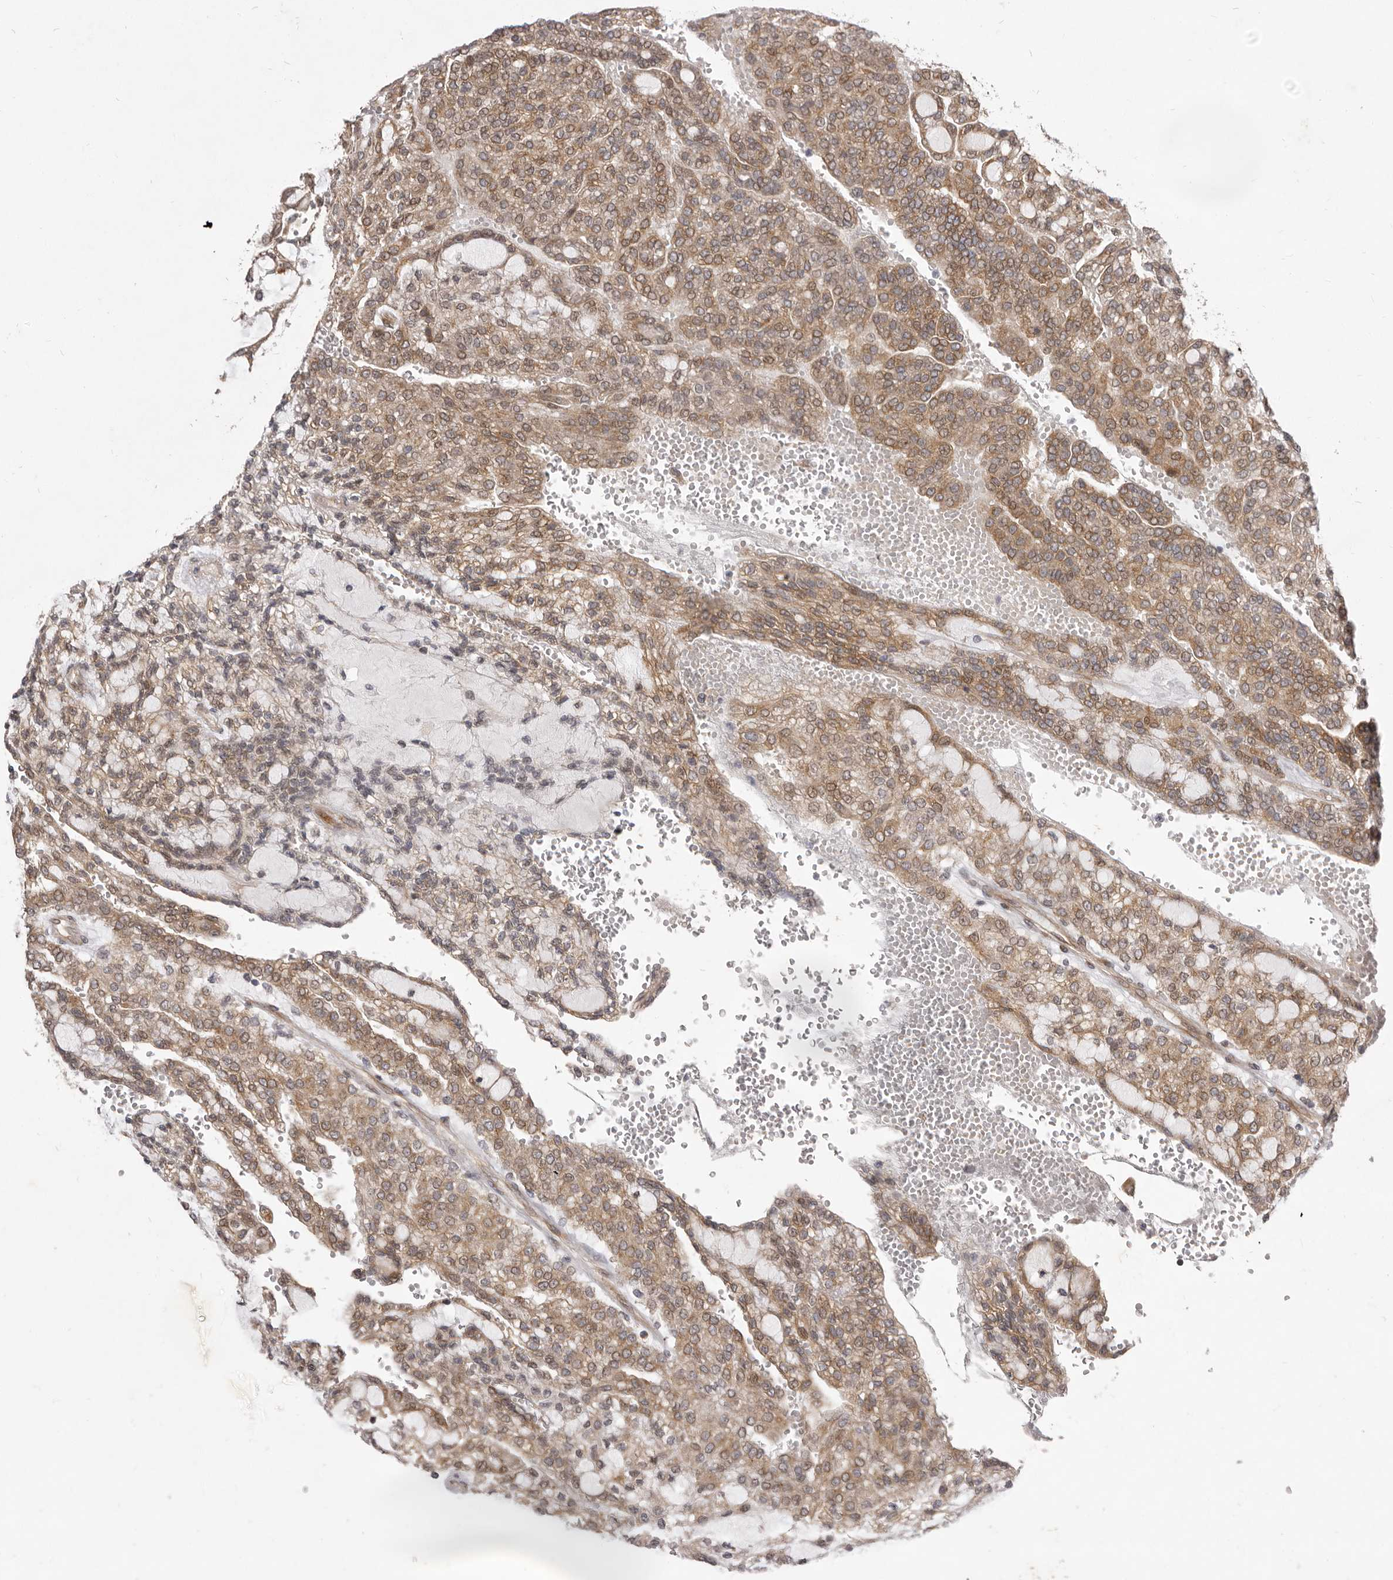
{"staining": {"intensity": "moderate", "quantity": ">75%", "location": "cytoplasmic/membranous"}, "tissue": "renal cancer", "cell_type": "Tumor cells", "image_type": "cancer", "snomed": [{"axis": "morphology", "description": "Adenocarcinoma, NOS"}, {"axis": "topography", "description": "Kidney"}], "caption": "About >75% of tumor cells in human renal adenocarcinoma exhibit moderate cytoplasmic/membranous protein expression as visualized by brown immunohistochemical staining.", "gene": "TBC1D8B", "patient": {"sex": "male", "age": 63}}